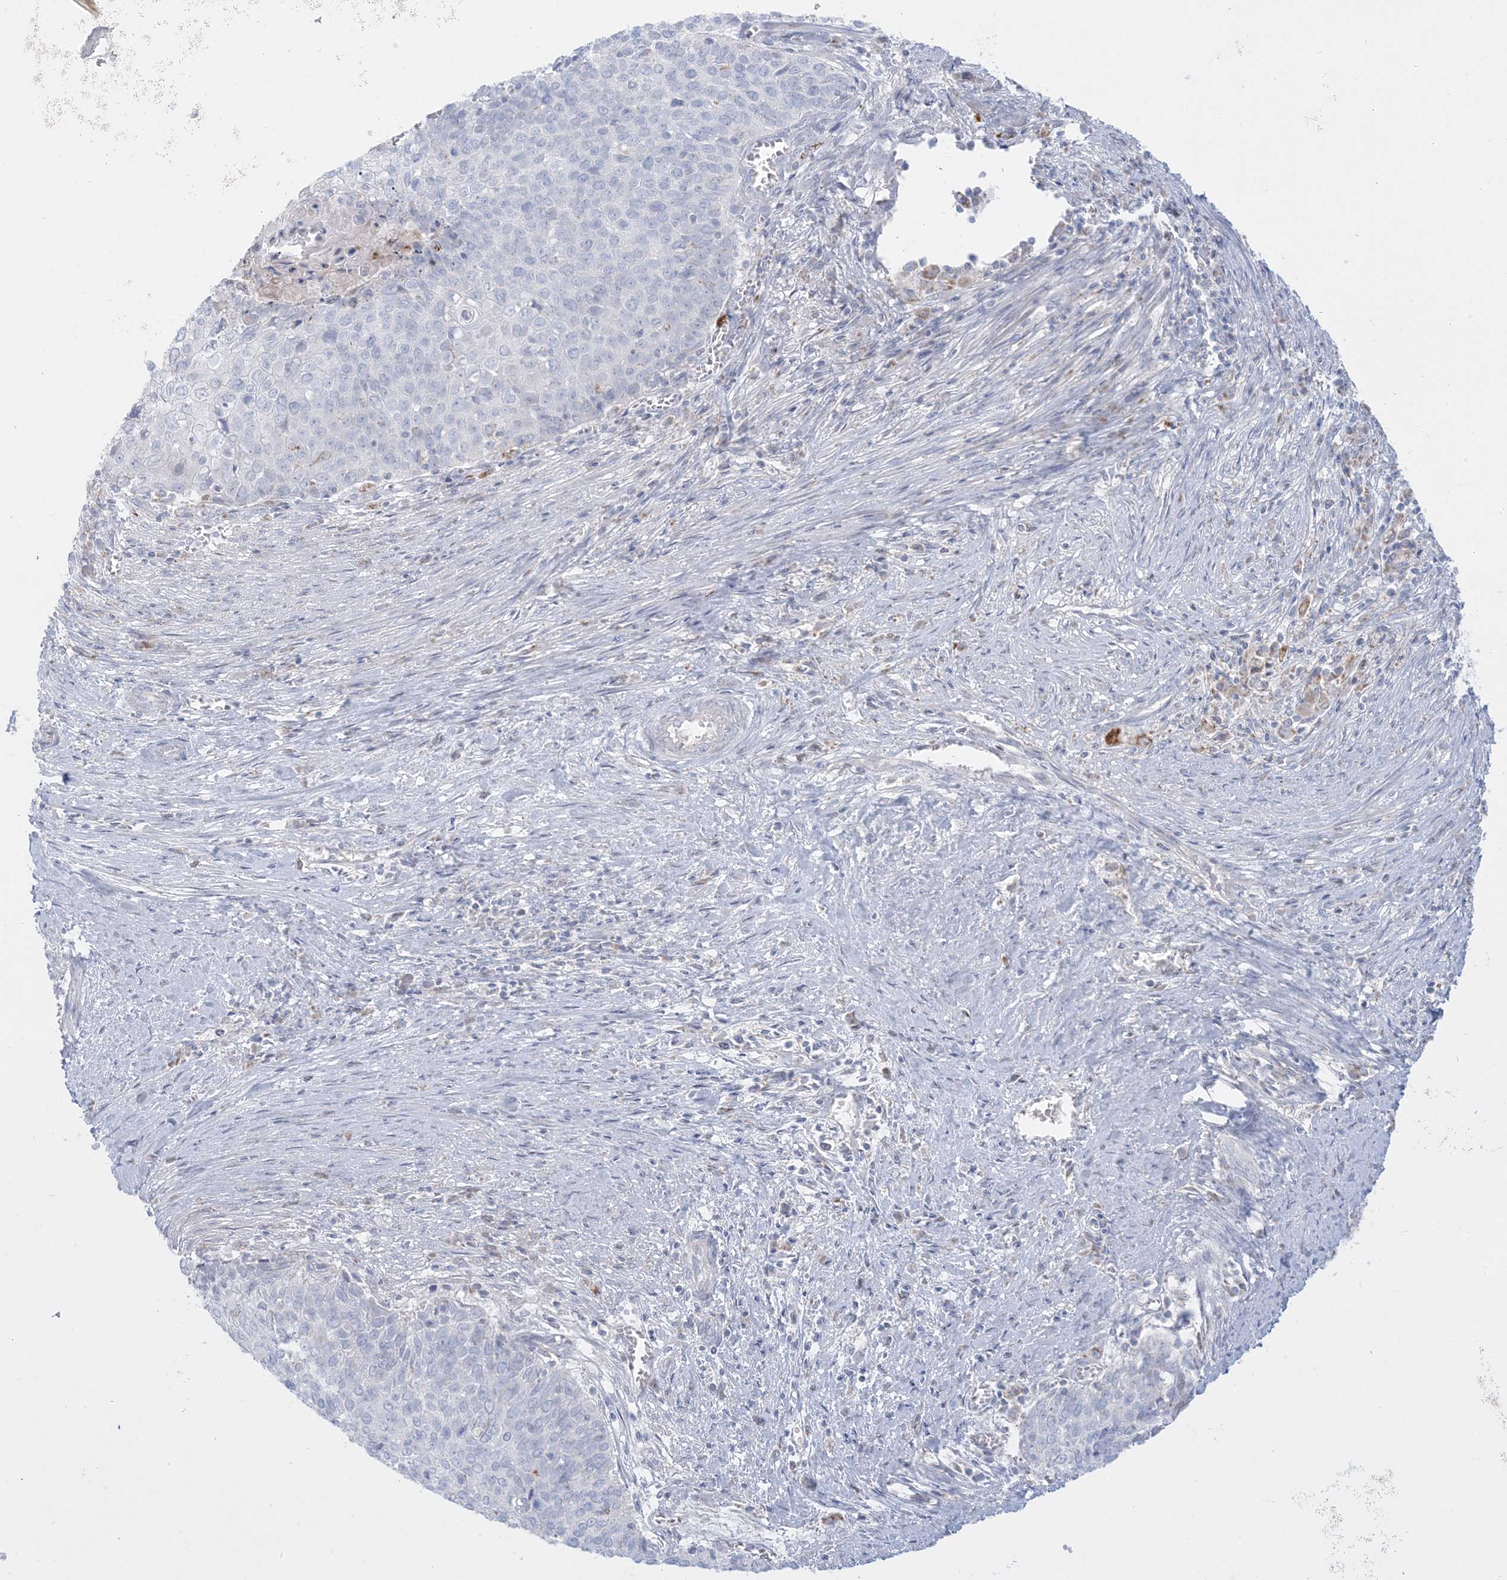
{"staining": {"intensity": "negative", "quantity": "none", "location": "none"}, "tissue": "cervical cancer", "cell_type": "Tumor cells", "image_type": "cancer", "snomed": [{"axis": "morphology", "description": "Squamous cell carcinoma, NOS"}, {"axis": "topography", "description": "Cervix"}], "caption": "This is a micrograph of immunohistochemistry (IHC) staining of cervical cancer (squamous cell carcinoma), which shows no positivity in tumor cells.", "gene": "KCTD6", "patient": {"sex": "female", "age": 39}}